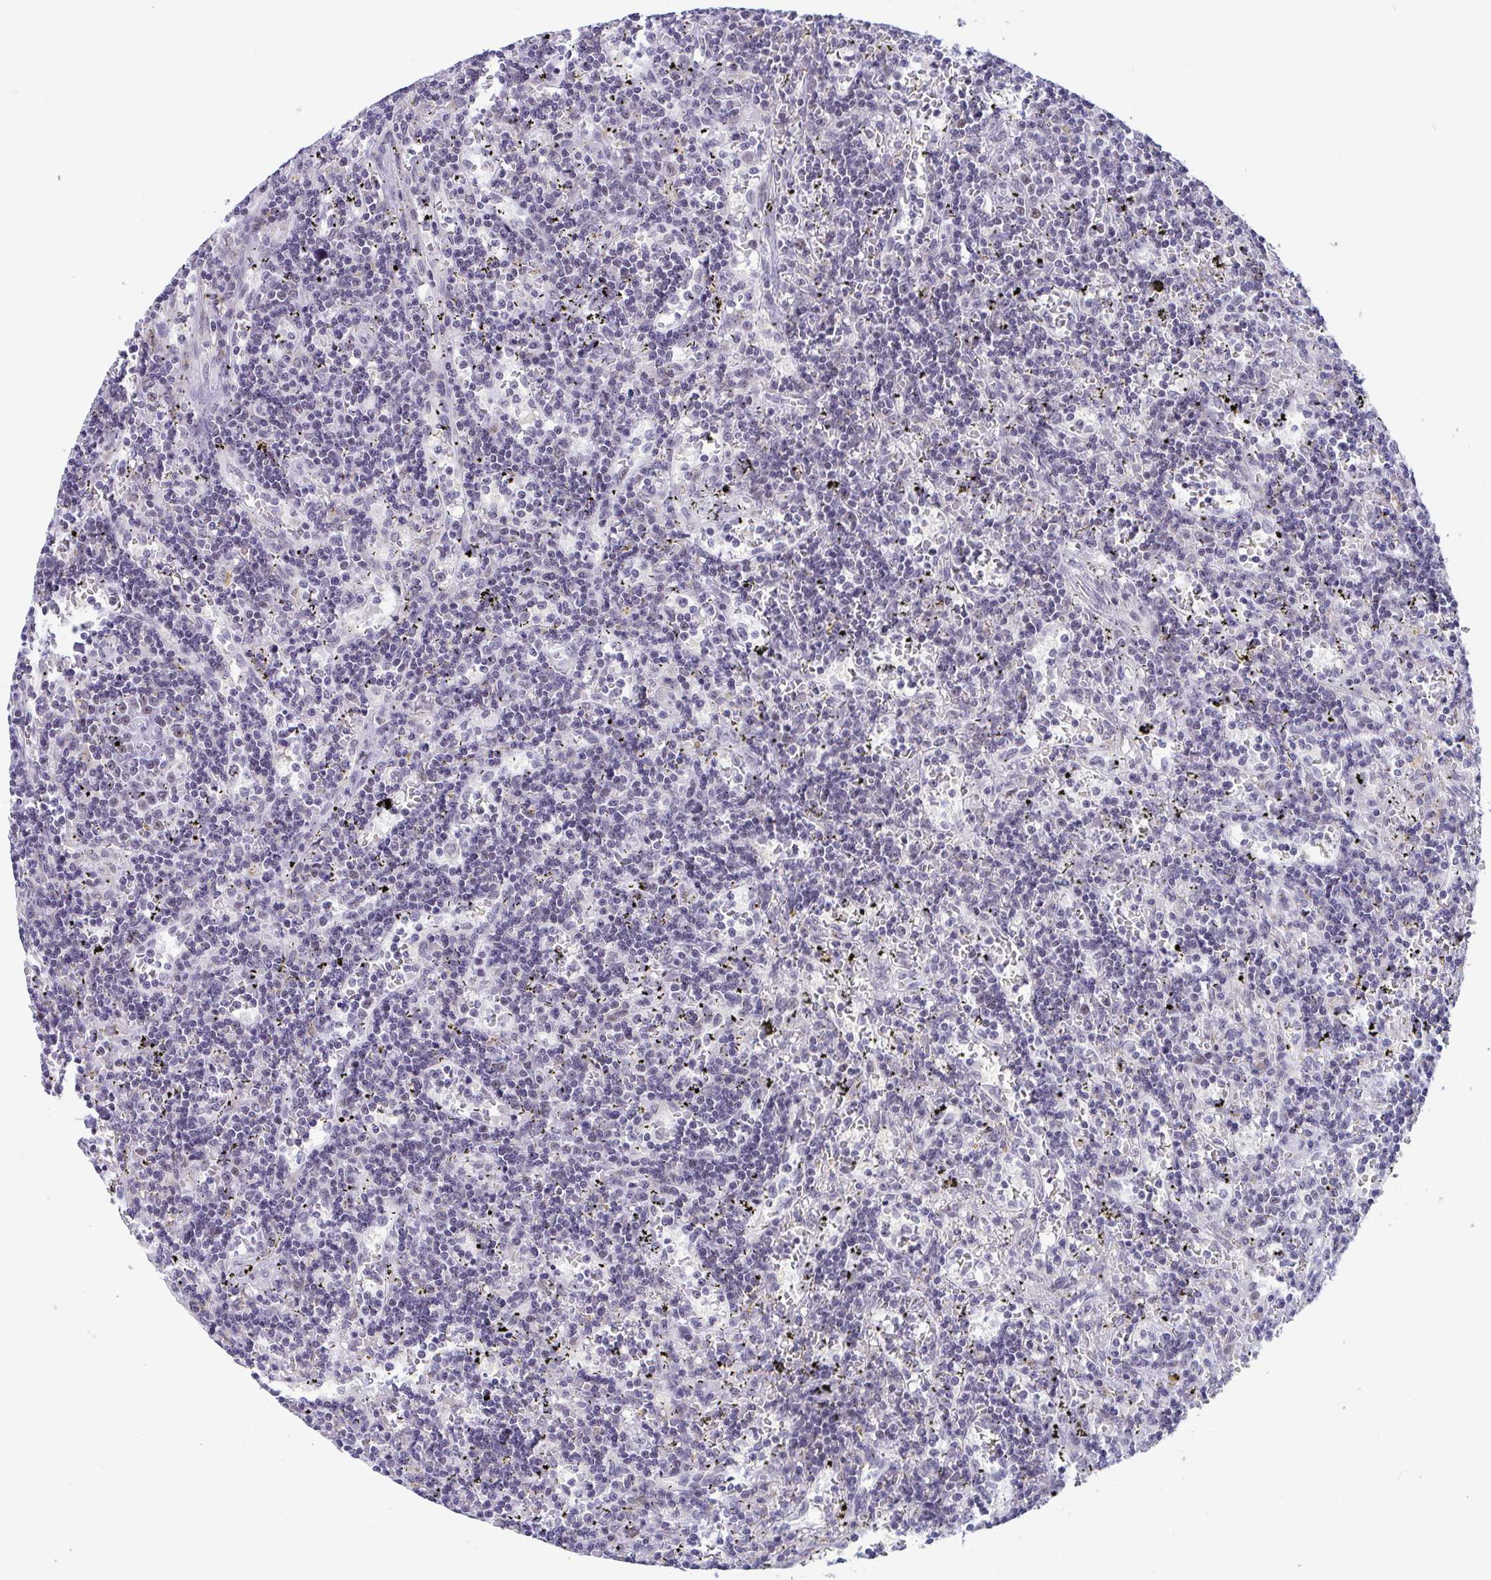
{"staining": {"intensity": "negative", "quantity": "none", "location": "none"}, "tissue": "lymphoma", "cell_type": "Tumor cells", "image_type": "cancer", "snomed": [{"axis": "morphology", "description": "Malignant lymphoma, non-Hodgkin's type, Low grade"}, {"axis": "topography", "description": "Spleen"}], "caption": "Low-grade malignant lymphoma, non-Hodgkin's type stained for a protein using IHC exhibits no positivity tumor cells.", "gene": "WDR72", "patient": {"sex": "male", "age": 60}}